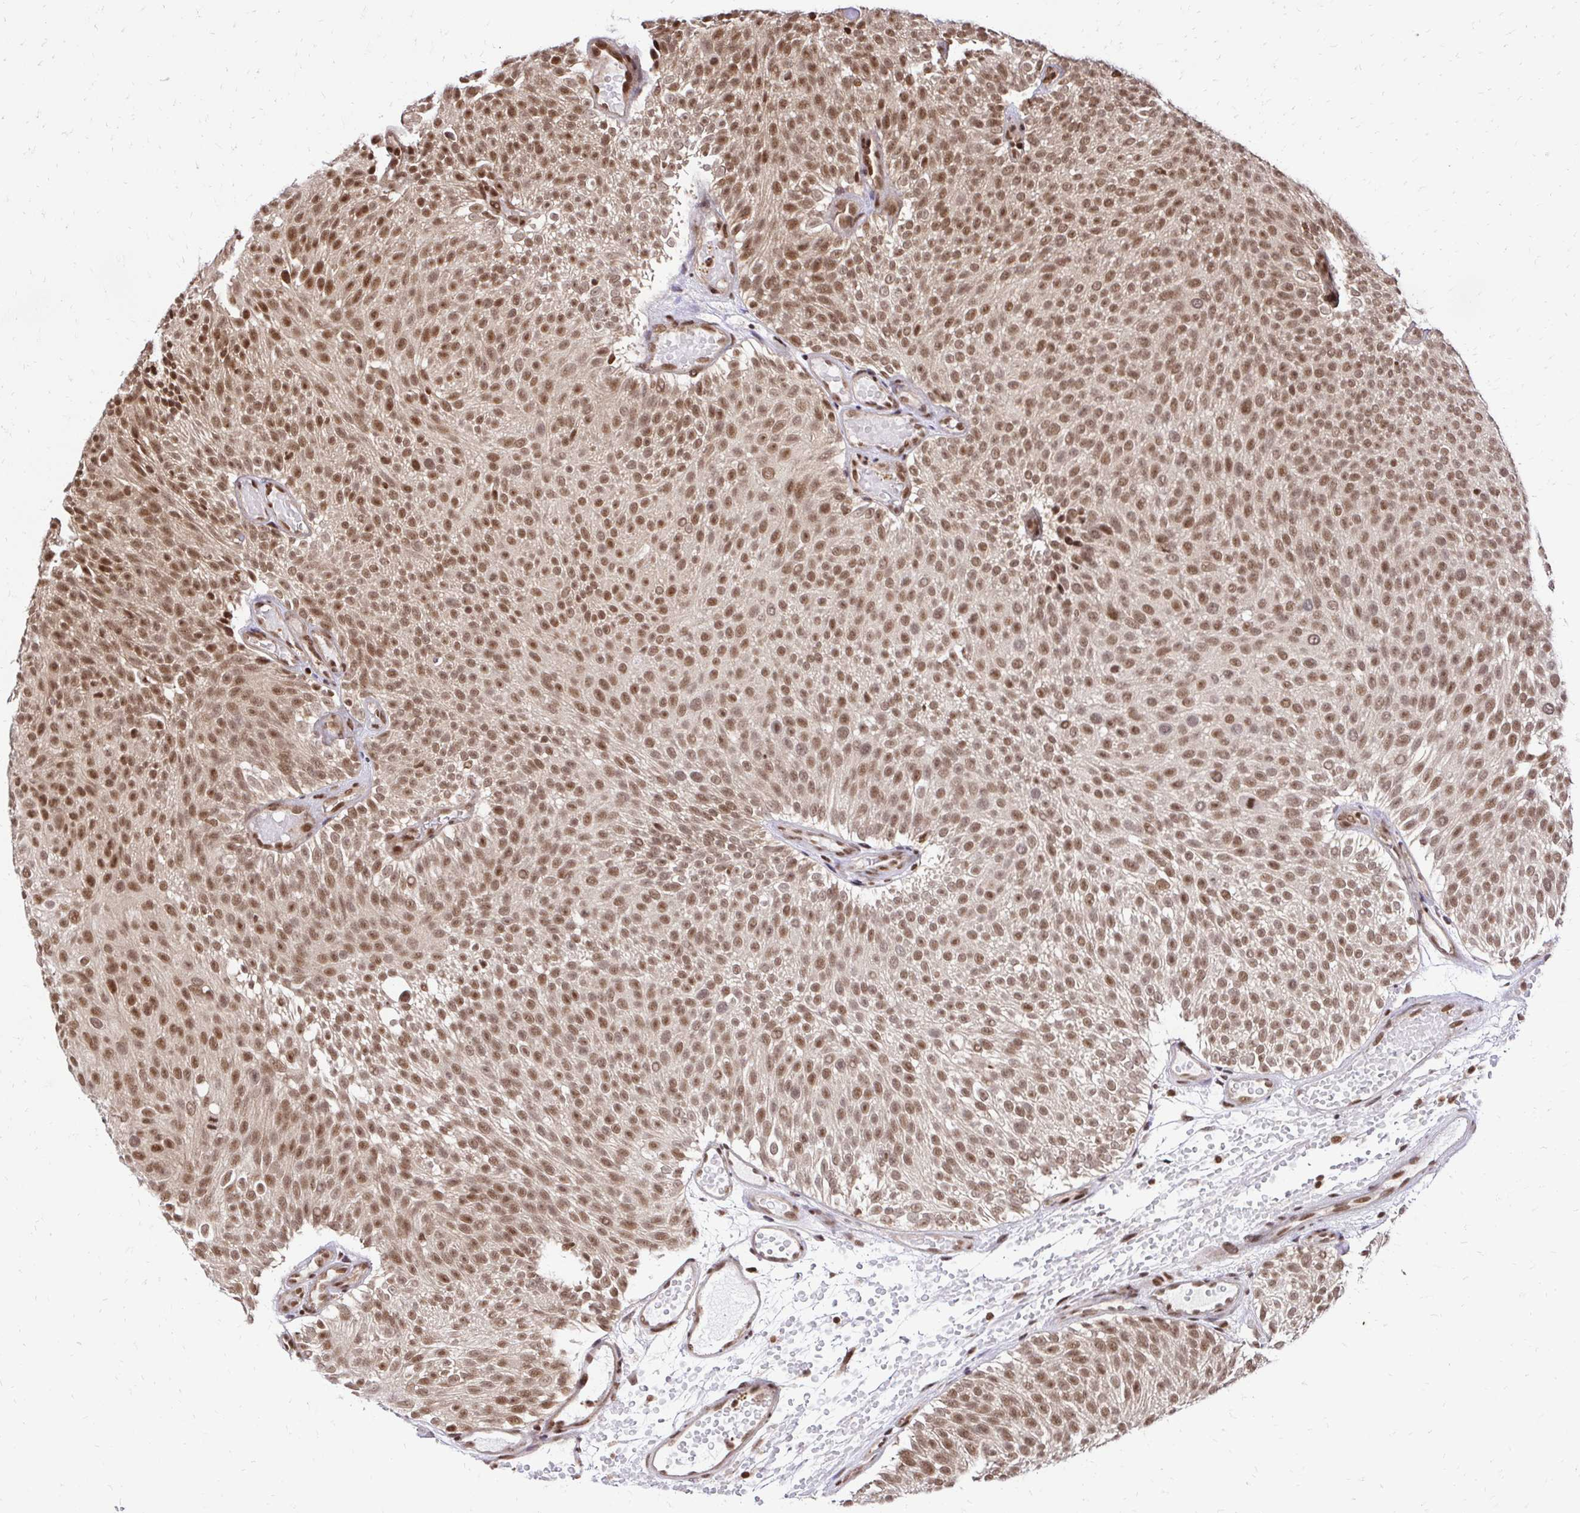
{"staining": {"intensity": "moderate", "quantity": ">75%", "location": "nuclear"}, "tissue": "urothelial cancer", "cell_type": "Tumor cells", "image_type": "cancer", "snomed": [{"axis": "morphology", "description": "Urothelial carcinoma, Low grade"}, {"axis": "topography", "description": "Urinary bladder"}], "caption": "Immunohistochemical staining of human urothelial cancer shows moderate nuclear protein positivity in about >75% of tumor cells.", "gene": "GLYR1", "patient": {"sex": "male", "age": 78}}